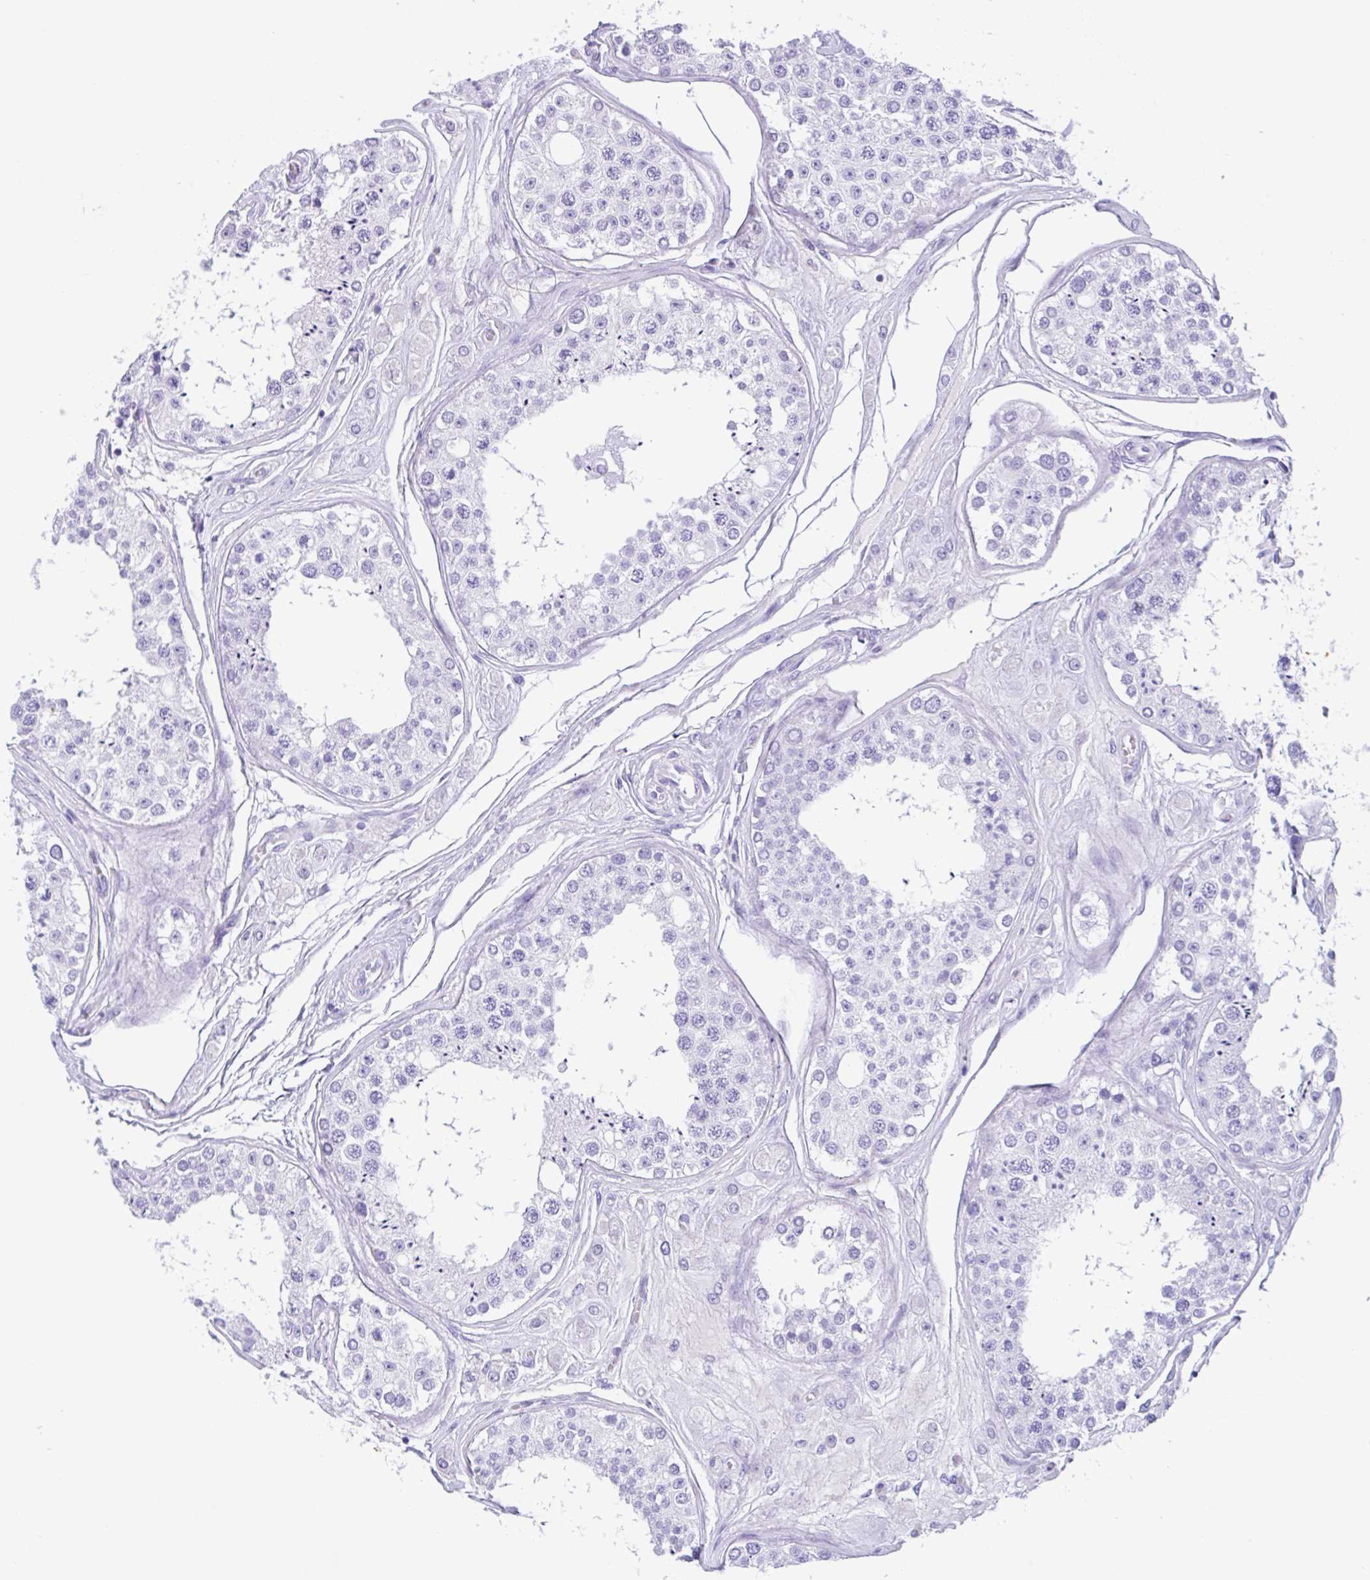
{"staining": {"intensity": "negative", "quantity": "none", "location": "none"}, "tissue": "testis", "cell_type": "Cells in seminiferous ducts", "image_type": "normal", "snomed": [{"axis": "morphology", "description": "Normal tissue, NOS"}, {"axis": "topography", "description": "Testis"}], "caption": "A high-resolution image shows IHC staining of benign testis, which reveals no significant staining in cells in seminiferous ducts.", "gene": "CPA1", "patient": {"sex": "male", "age": 25}}